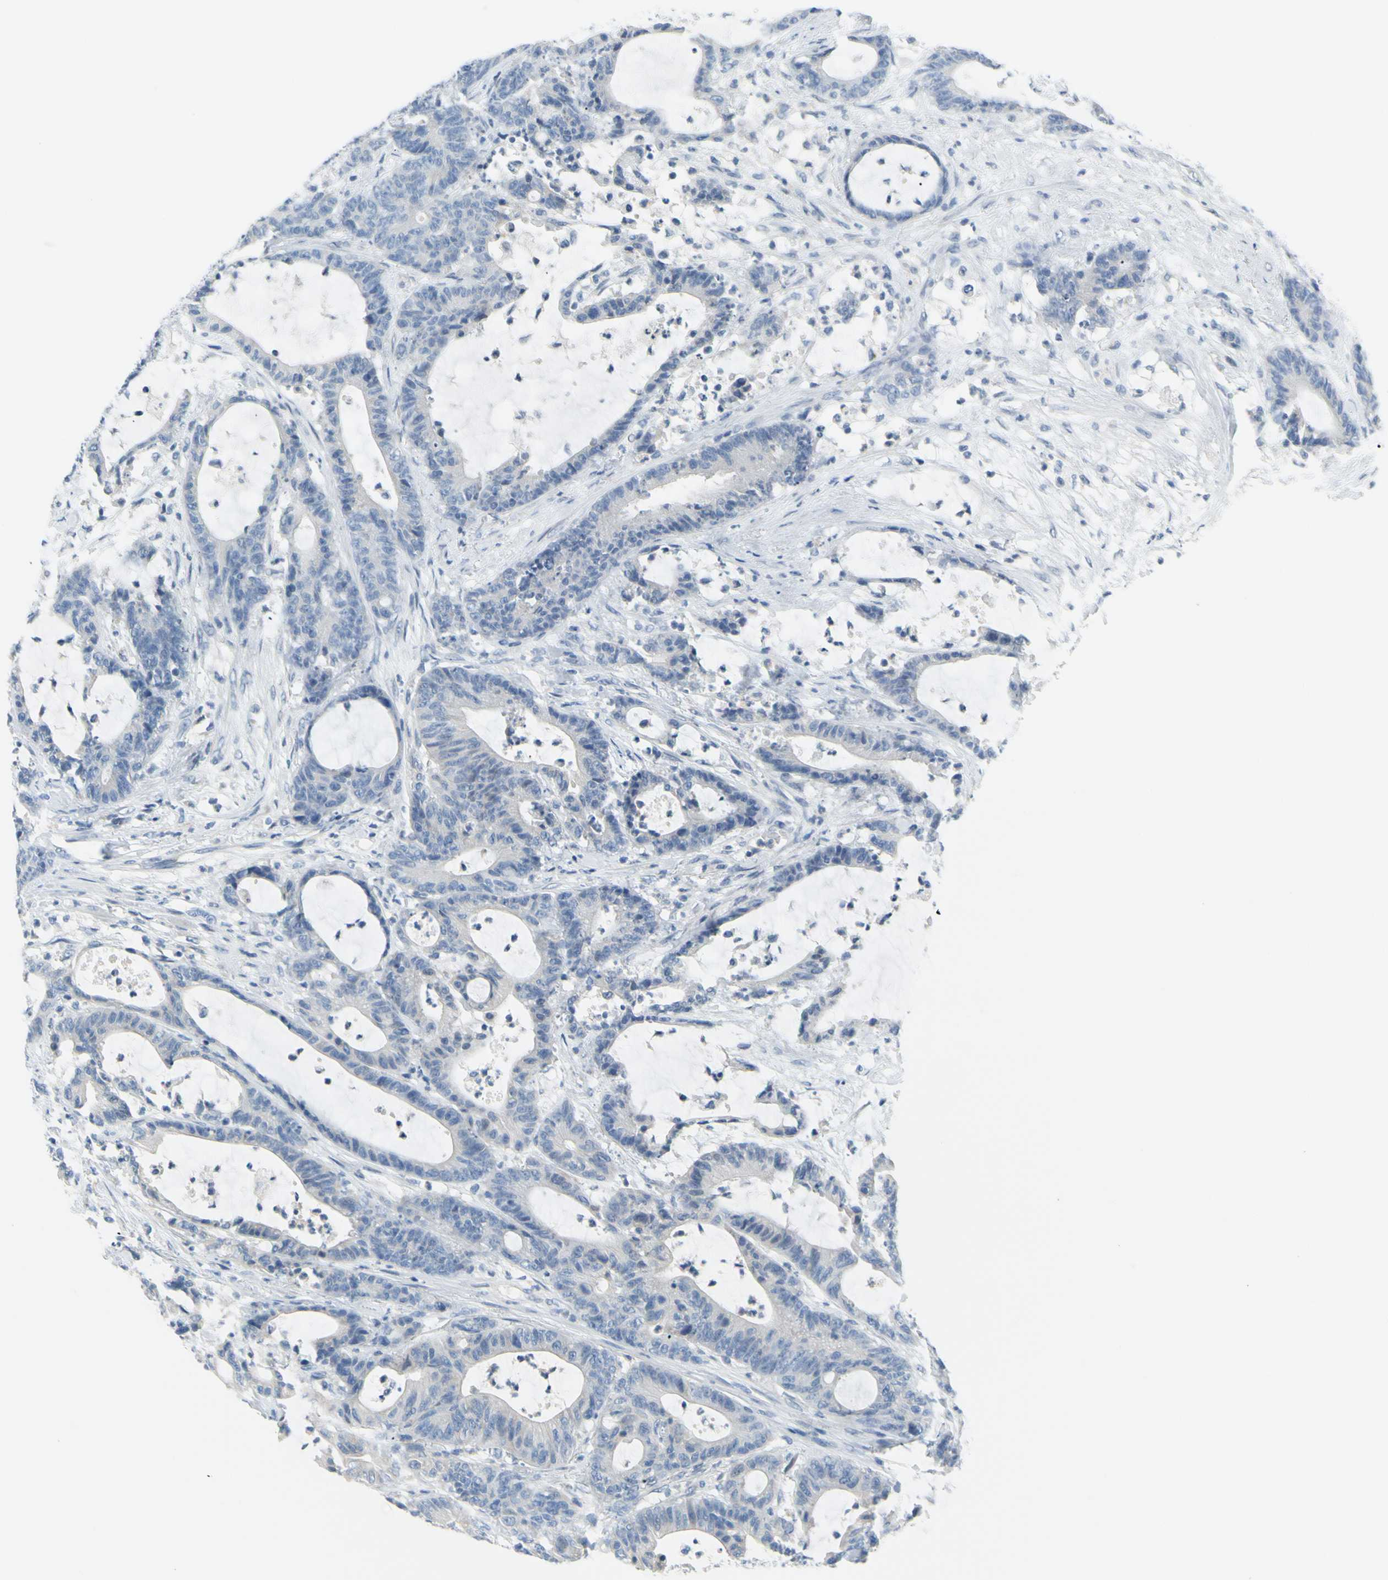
{"staining": {"intensity": "negative", "quantity": "none", "location": "none"}, "tissue": "colorectal cancer", "cell_type": "Tumor cells", "image_type": "cancer", "snomed": [{"axis": "morphology", "description": "Adenocarcinoma, NOS"}, {"axis": "topography", "description": "Colon"}], "caption": "IHC image of adenocarcinoma (colorectal) stained for a protein (brown), which demonstrates no expression in tumor cells.", "gene": "DCT", "patient": {"sex": "female", "age": 84}}